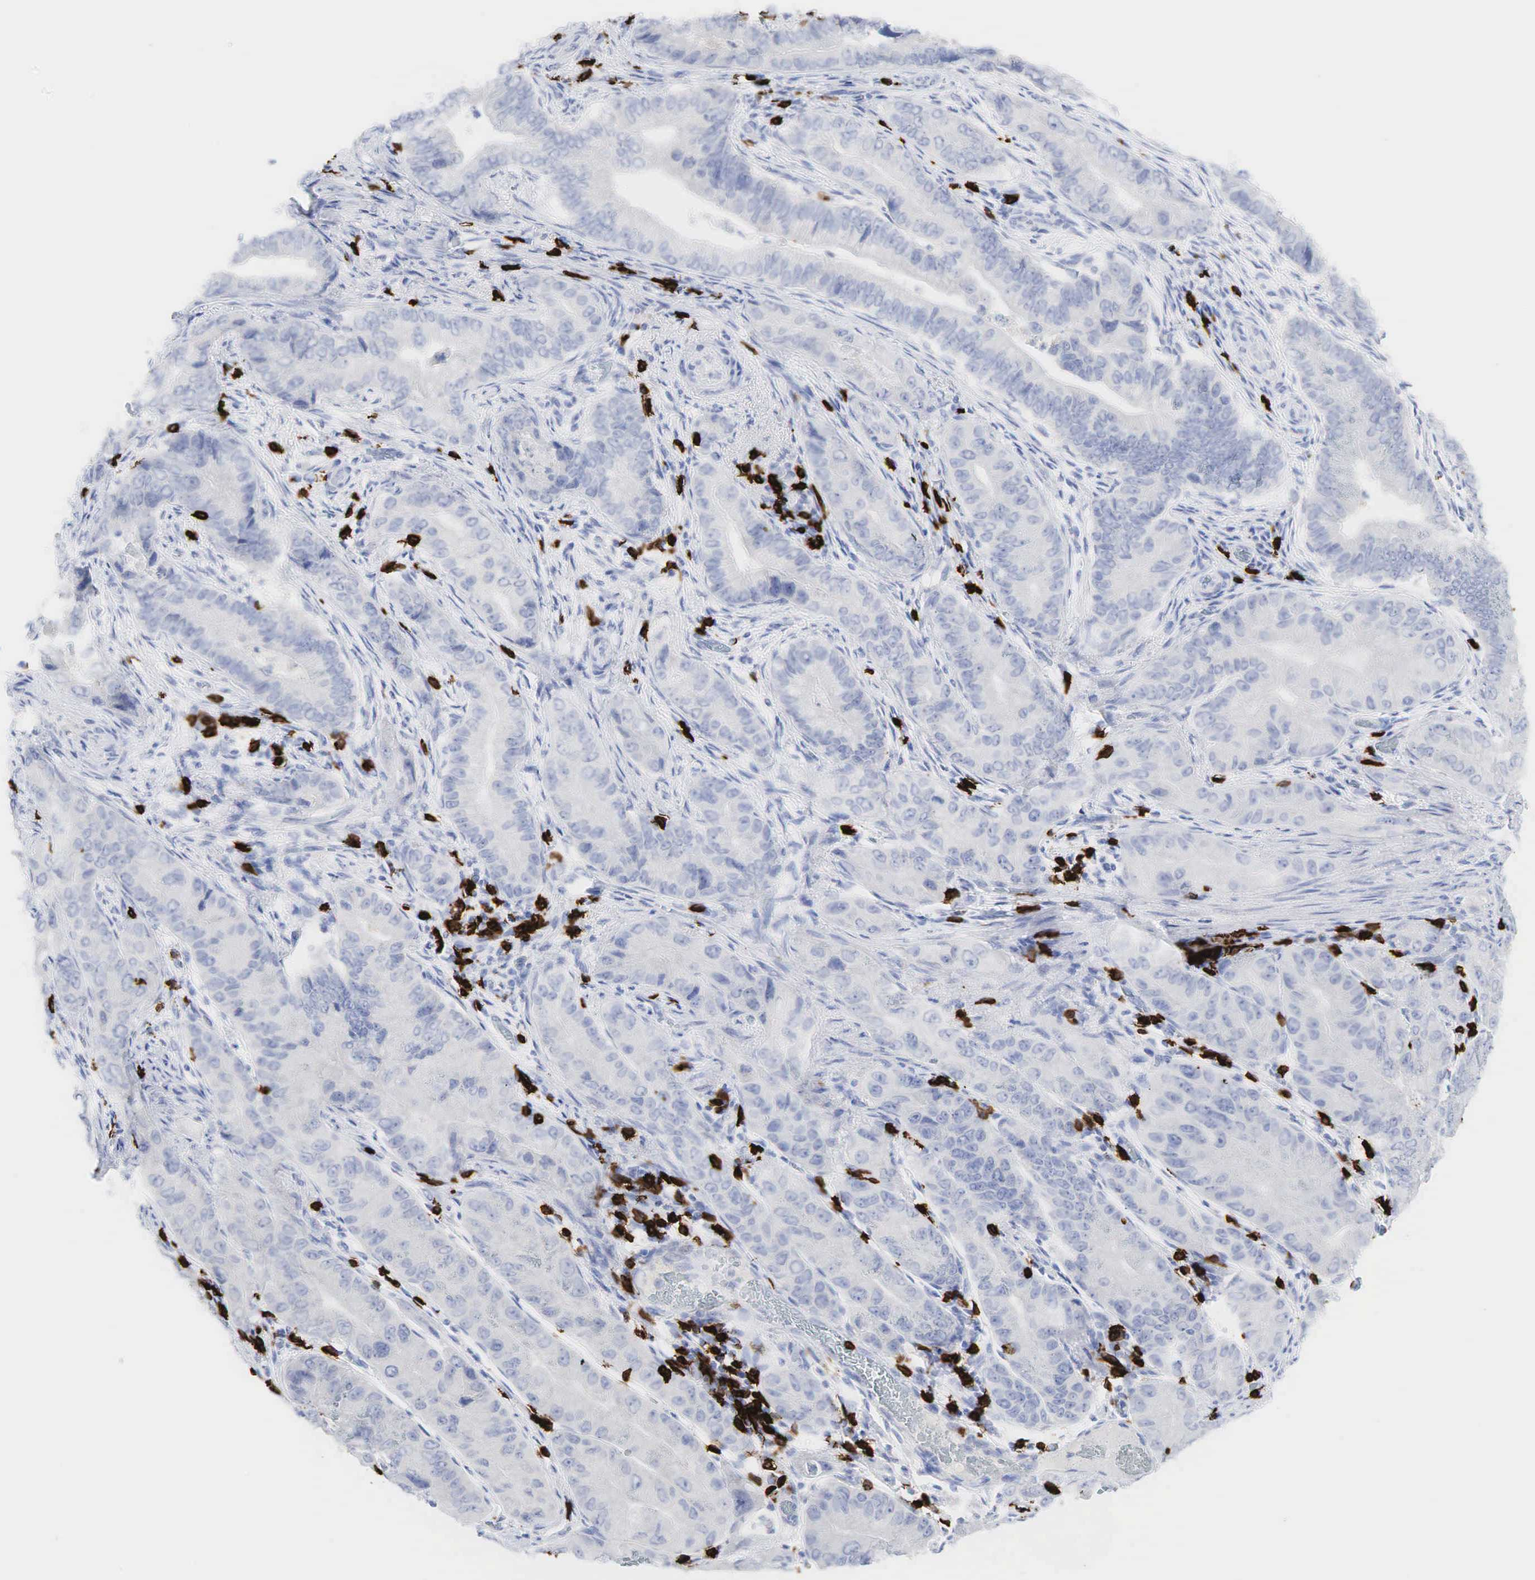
{"staining": {"intensity": "negative", "quantity": "none", "location": "none"}, "tissue": "pancreatic cancer", "cell_type": "Tumor cells", "image_type": "cancer", "snomed": [{"axis": "morphology", "description": "Adenocarcinoma, NOS"}, {"axis": "topography", "description": "Pancreas"}, {"axis": "topography", "description": "Stomach, upper"}], "caption": "High magnification brightfield microscopy of pancreatic adenocarcinoma stained with DAB (3,3'-diaminobenzidine) (brown) and counterstained with hematoxylin (blue): tumor cells show no significant staining.", "gene": "CD8A", "patient": {"sex": "male", "age": 77}}